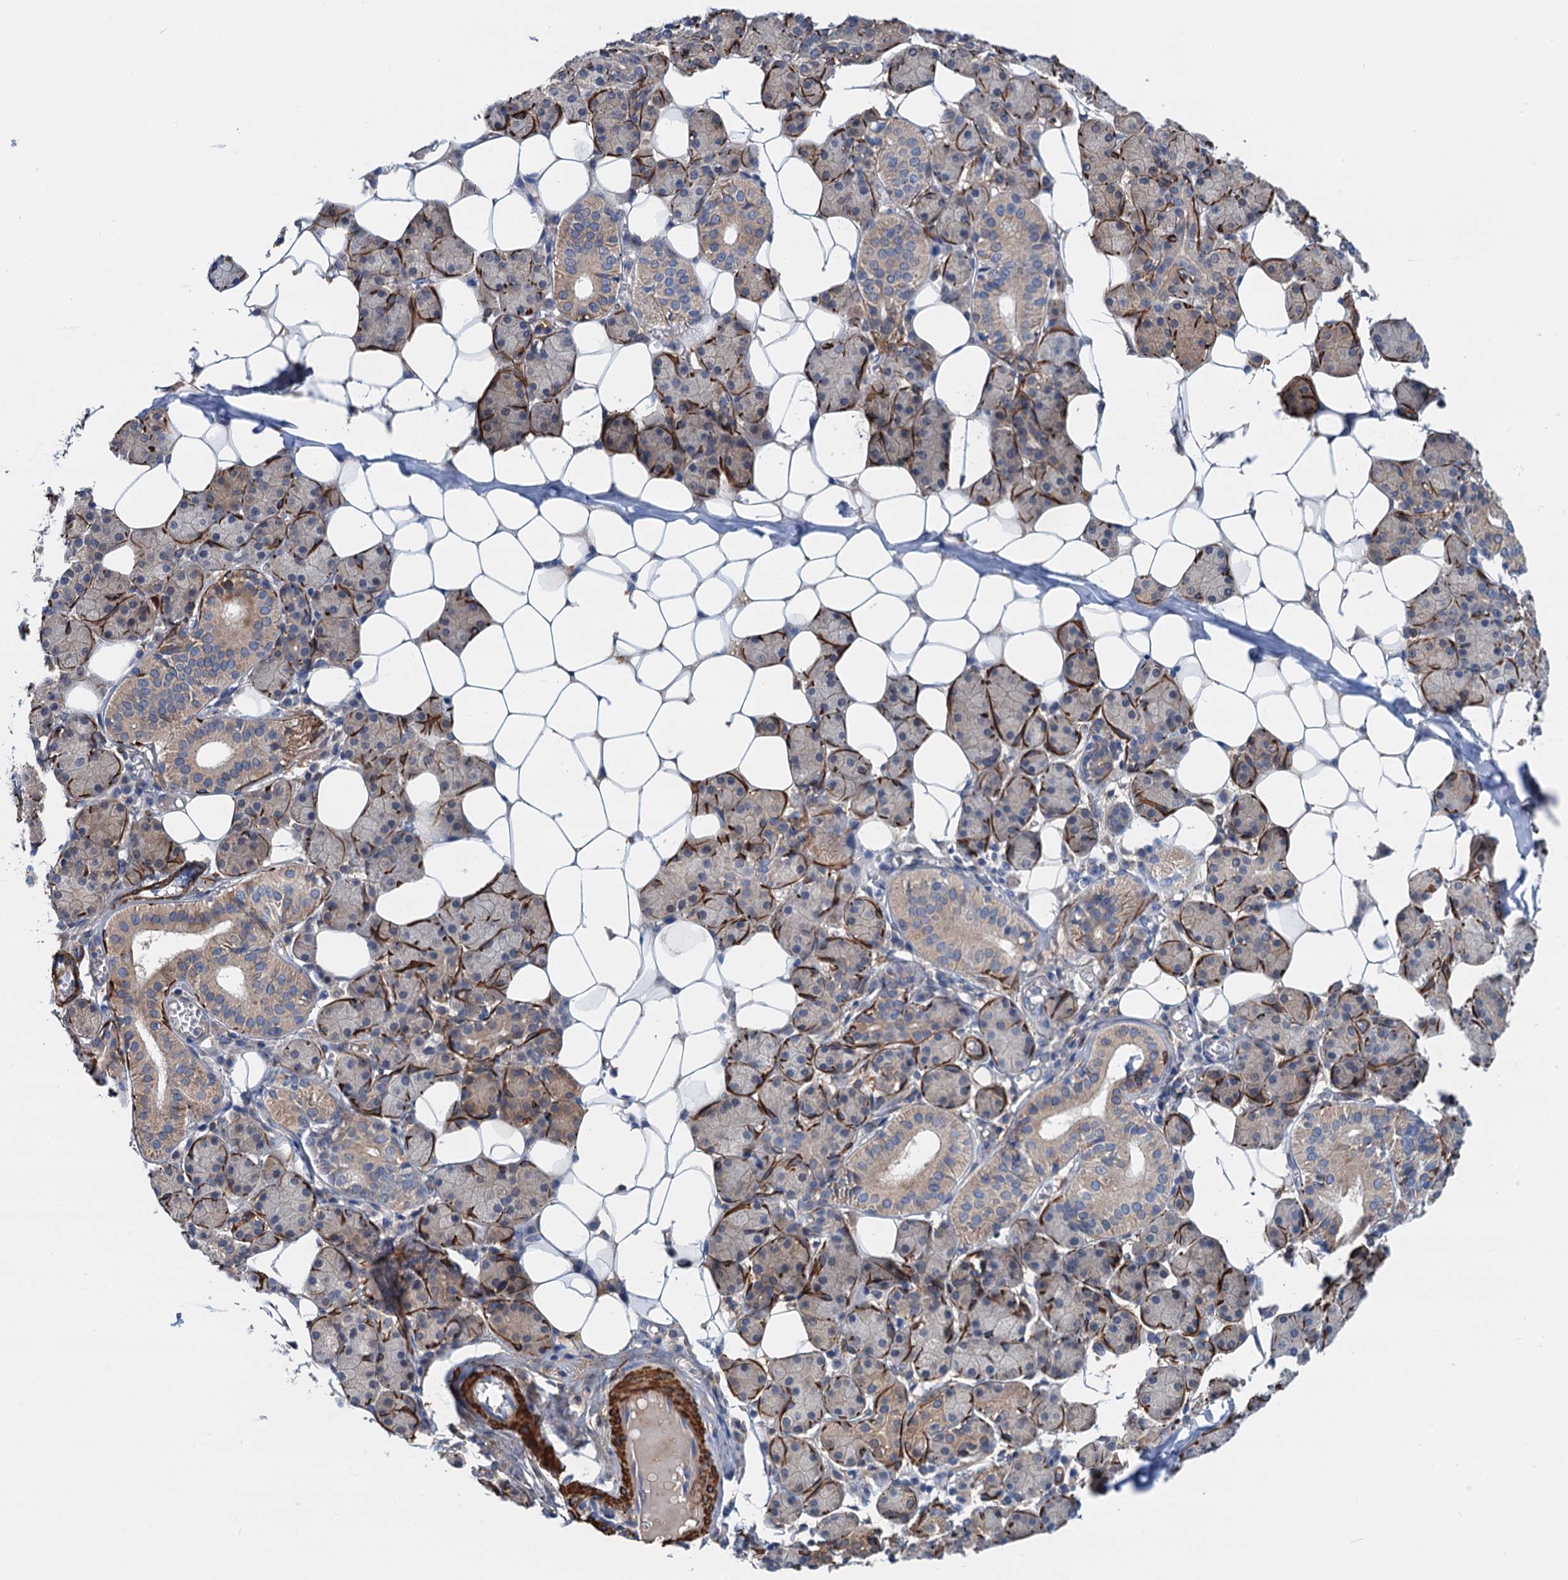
{"staining": {"intensity": "moderate", "quantity": "<25%", "location": "cytoplasmic/membranous"}, "tissue": "salivary gland", "cell_type": "Glandular cells", "image_type": "normal", "snomed": [{"axis": "morphology", "description": "Normal tissue, NOS"}, {"axis": "topography", "description": "Salivary gland"}], "caption": "High-power microscopy captured an immunohistochemistry image of unremarkable salivary gland, revealing moderate cytoplasmic/membranous staining in about <25% of glandular cells.", "gene": "CSTPP1", "patient": {"sex": "female", "age": 33}}